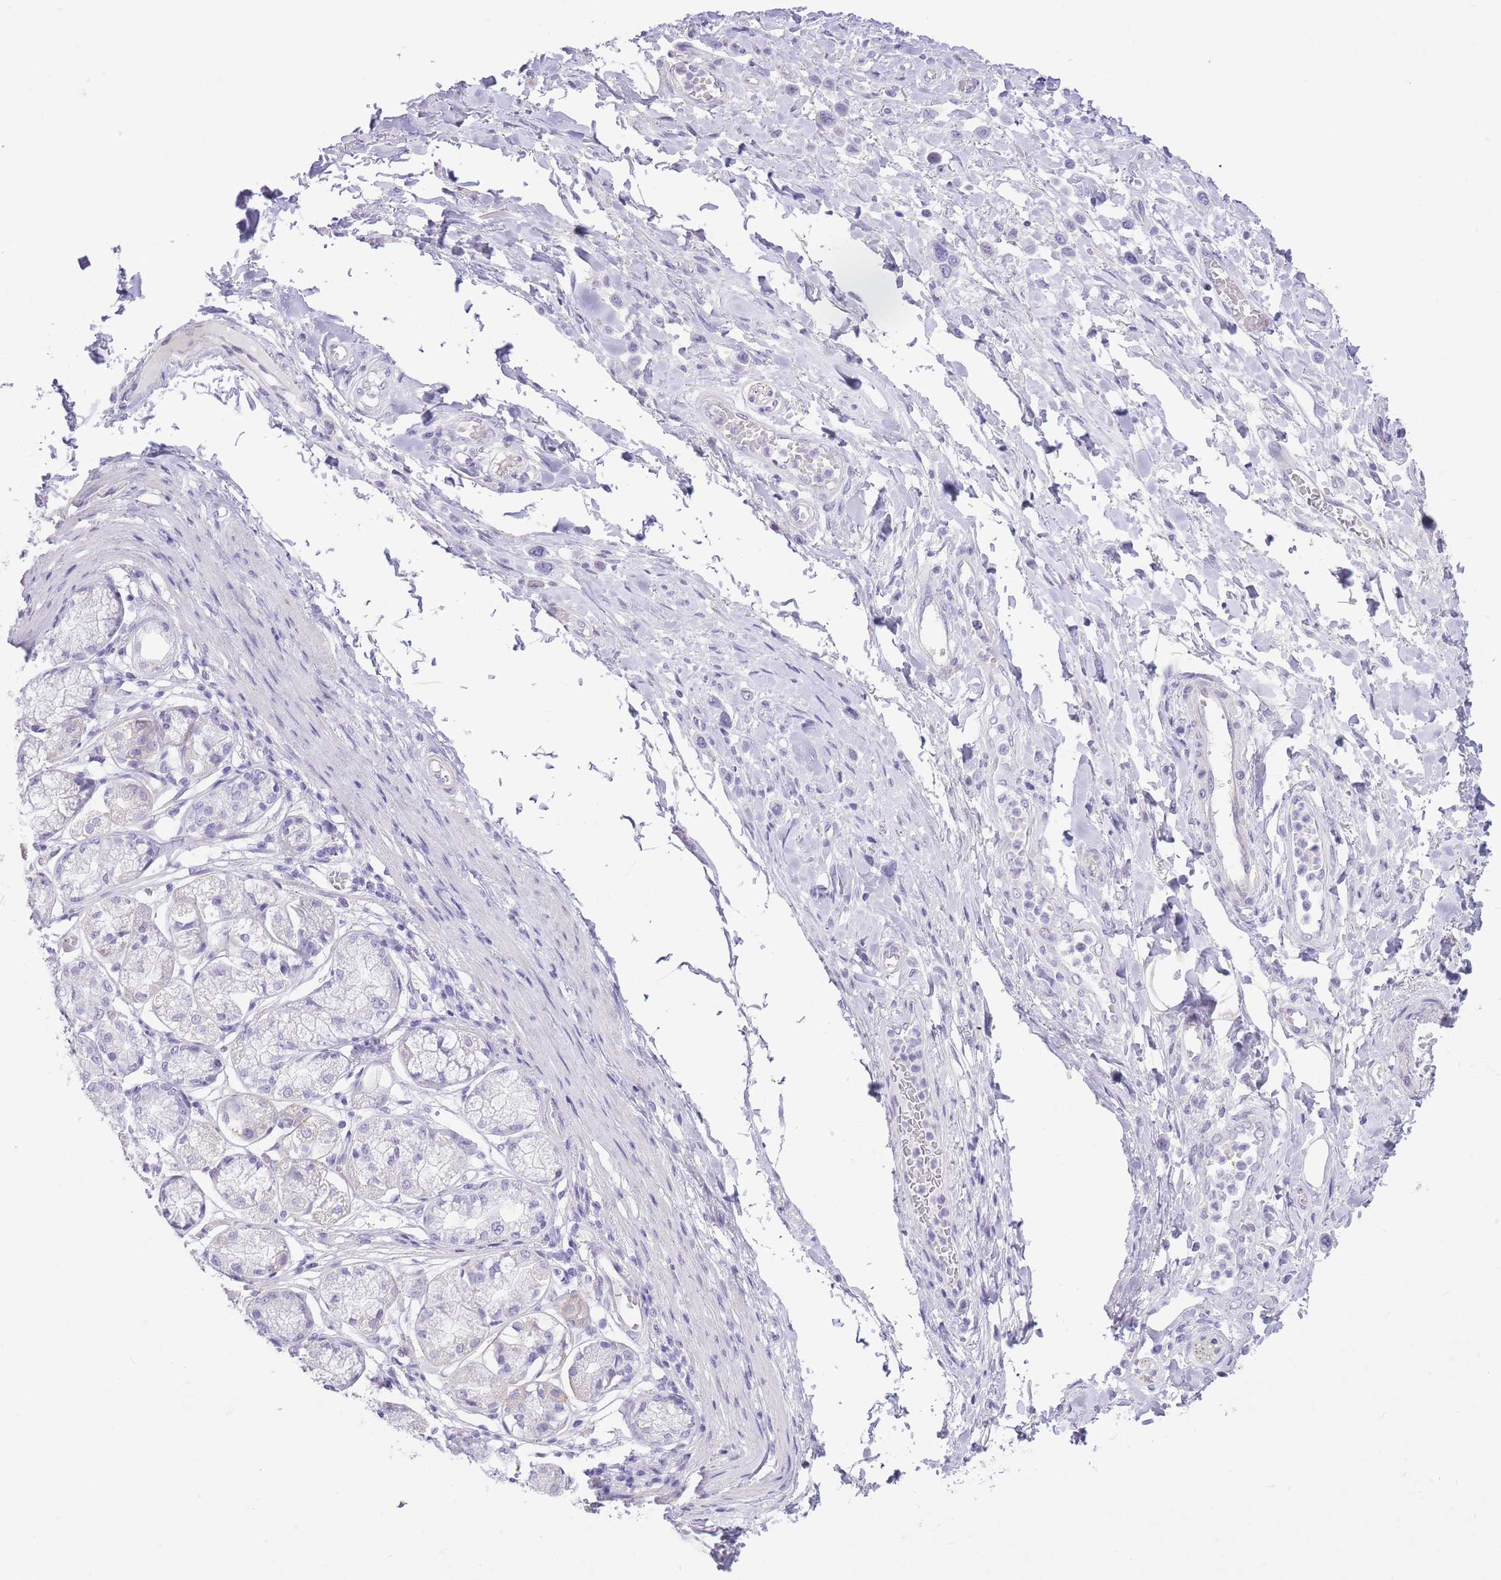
{"staining": {"intensity": "negative", "quantity": "none", "location": "none"}, "tissue": "stomach cancer", "cell_type": "Tumor cells", "image_type": "cancer", "snomed": [{"axis": "morphology", "description": "Adenocarcinoma, NOS"}, {"axis": "topography", "description": "Stomach"}], "caption": "There is no significant expression in tumor cells of stomach cancer (adenocarcinoma).", "gene": "WDR70", "patient": {"sex": "female", "age": 65}}